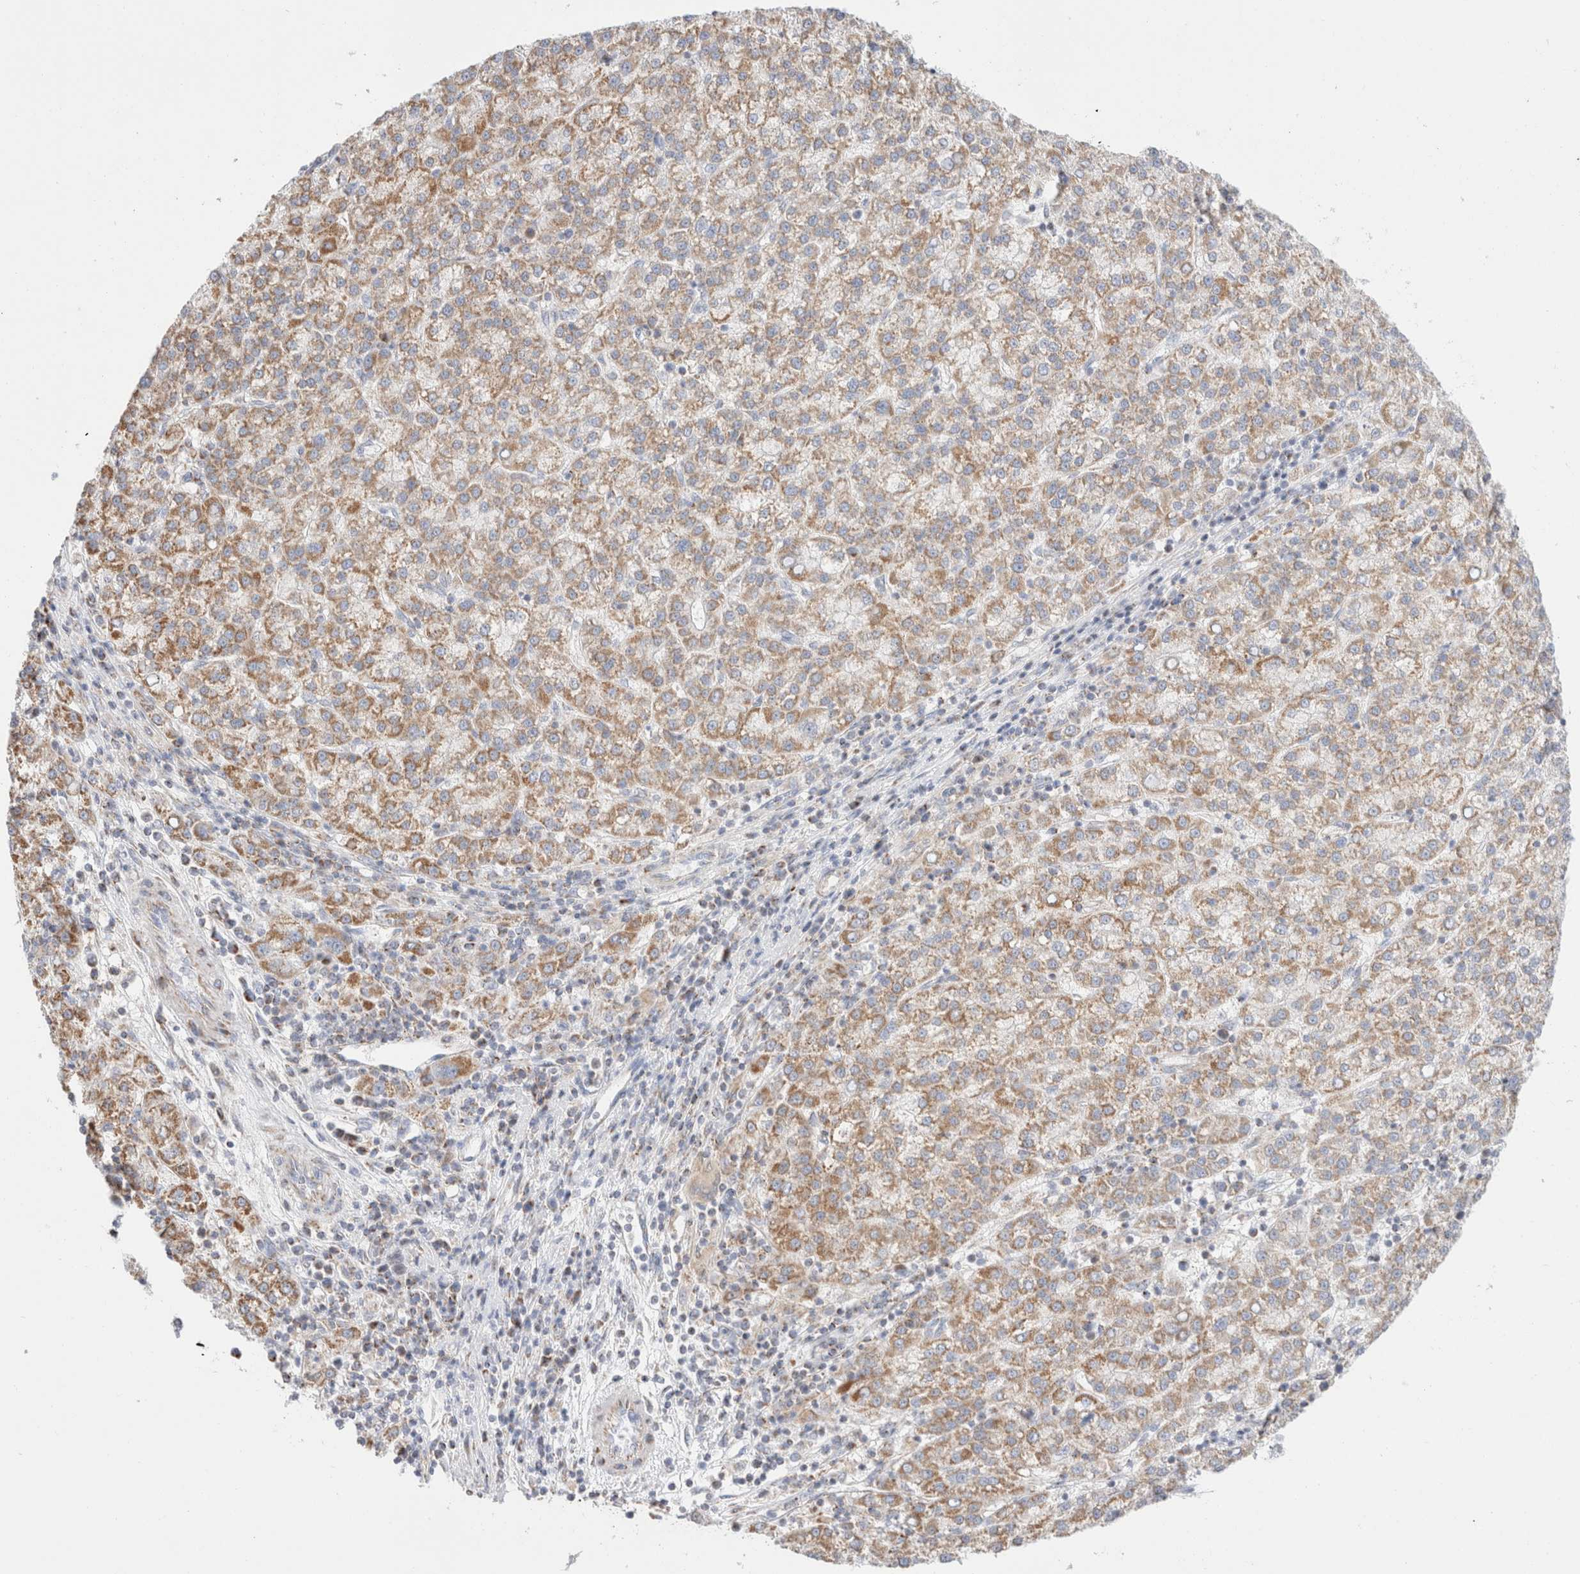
{"staining": {"intensity": "weak", "quantity": ">75%", "location": "cytoplasmic/membranous"}, "tissue": "liver cancer", "cell_type": "Tumor cells", "image_type": "cancer", "snomed": [{"axis": "morphology", "description": "Carcinoma, Hepatocellular, NOS"}, {"axis": "topography", "description": "Liver"}], "caption": "The immunohistochemical stain labels weak cytoplasmic/membranous positivity in tumor cells of liver cancer tissue.", "gene": "ATP6V1C1", "patient": {"sex": "female", "age": 58}}